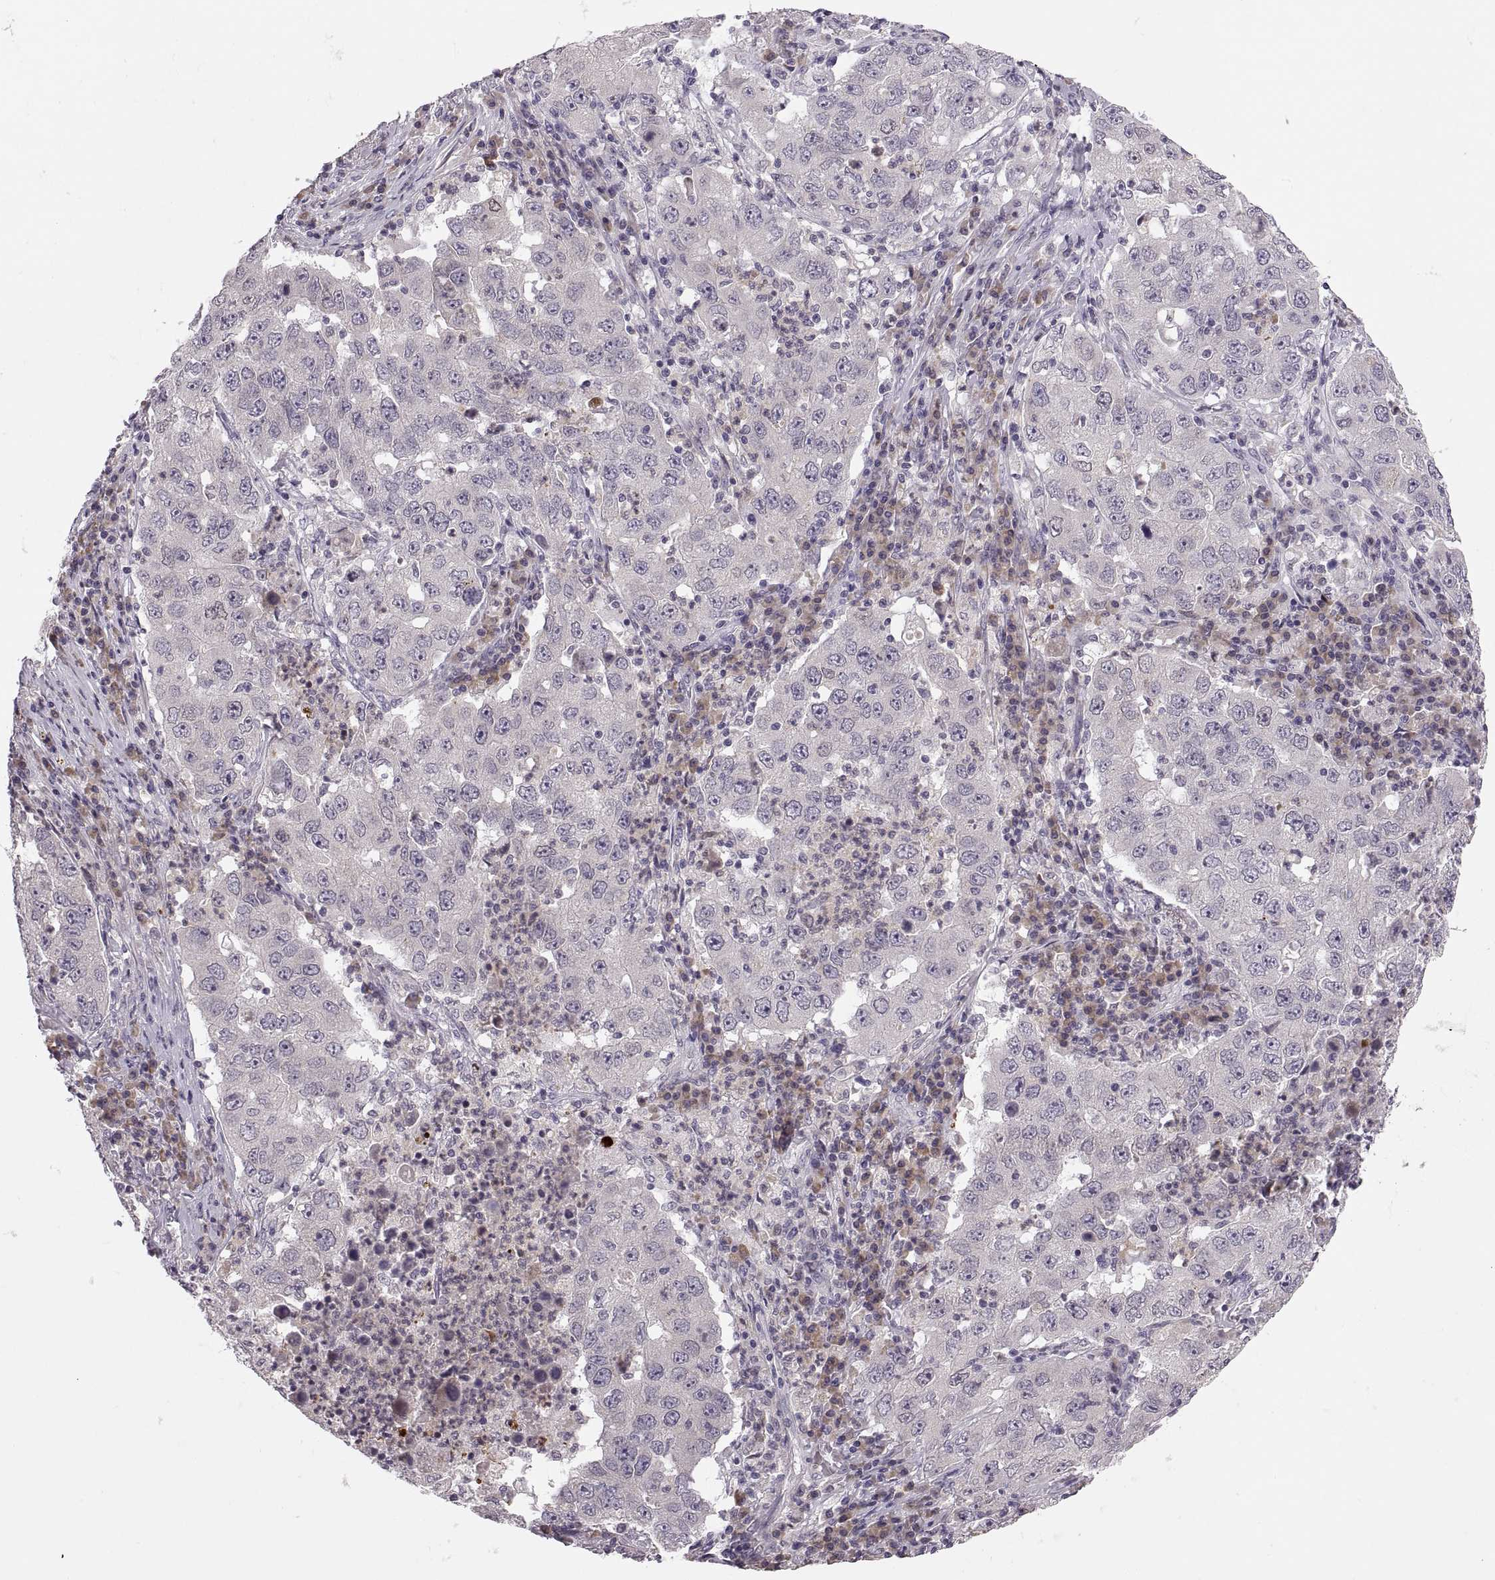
{"staining": {"intensity": "negative", "quantity": "none", "location": "none"}, "tissue": "lung cancer", "cell_type": "Tumor cells", "image_type": "cancer", "snomed": [{"axis": "morphology", "description": "Adenocarcinoma, NOS"}, {"axis": "topography", "description": "Lung"}], "caption": "IHC of human lung cancer reveals no staining in tumor cells.", "gene": "ADH6", "patient": {"sex": "male", "age": 73}}